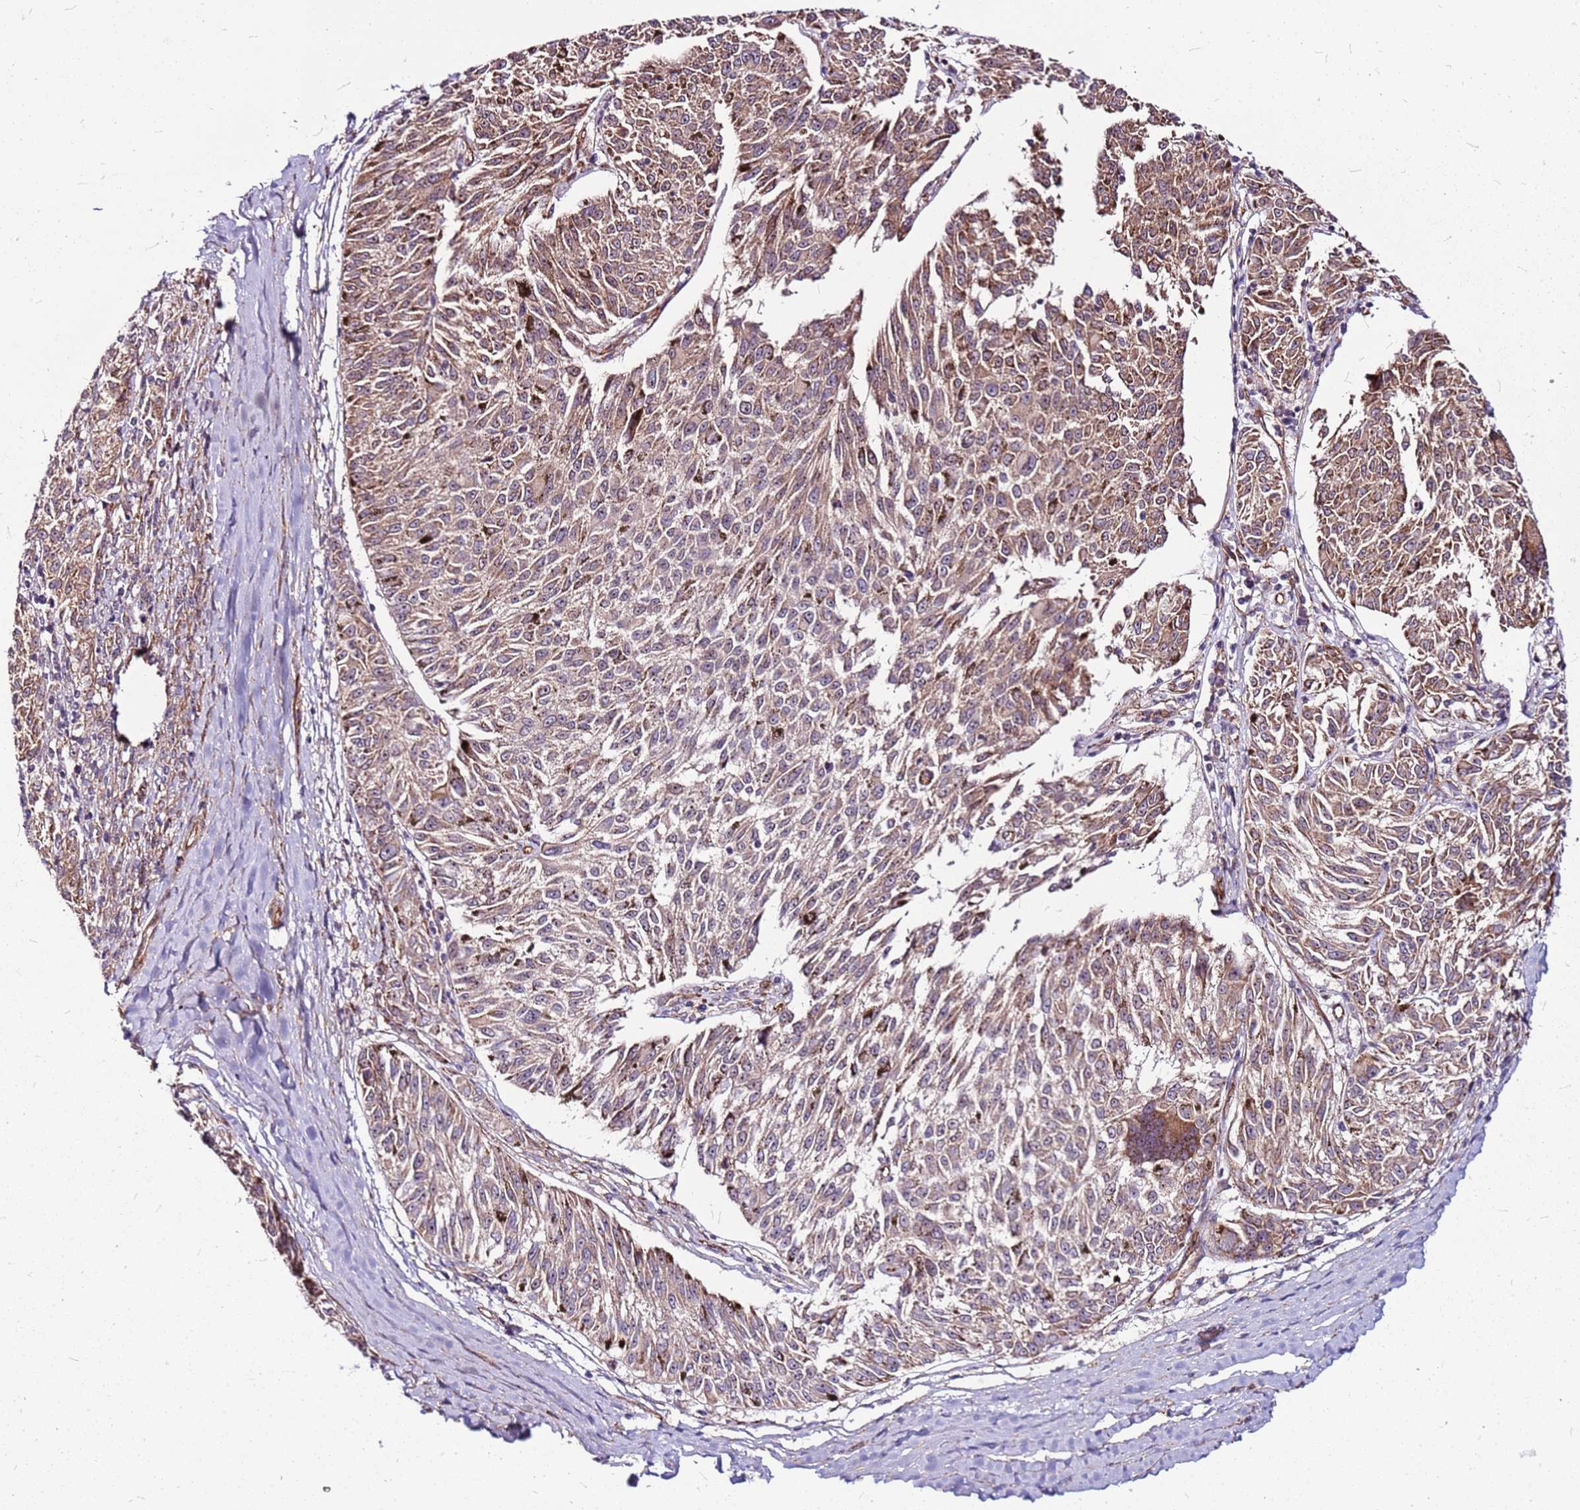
{"staining": {"intensity": "moderate", "quantity": ">75%", "location": "cytoplasmic/membranous"}, "tissue": "melanoma", "cell_type": "Tumor cells", "image_type": "cancer", "snomed": [{"axis": "morphology", "description": "Malignant melanoma, NOS"}, {"axis": "topography", "description": "Skin"}], "caption": "Malignant melanoma was stained to show a protein in brown. There is medium levels of moderate cytoplasmic/membranous positivity in approximately >75% of tumor cells.", "gene": "TOPAZ1", "patient": {"sex": "female", "age": 72}}